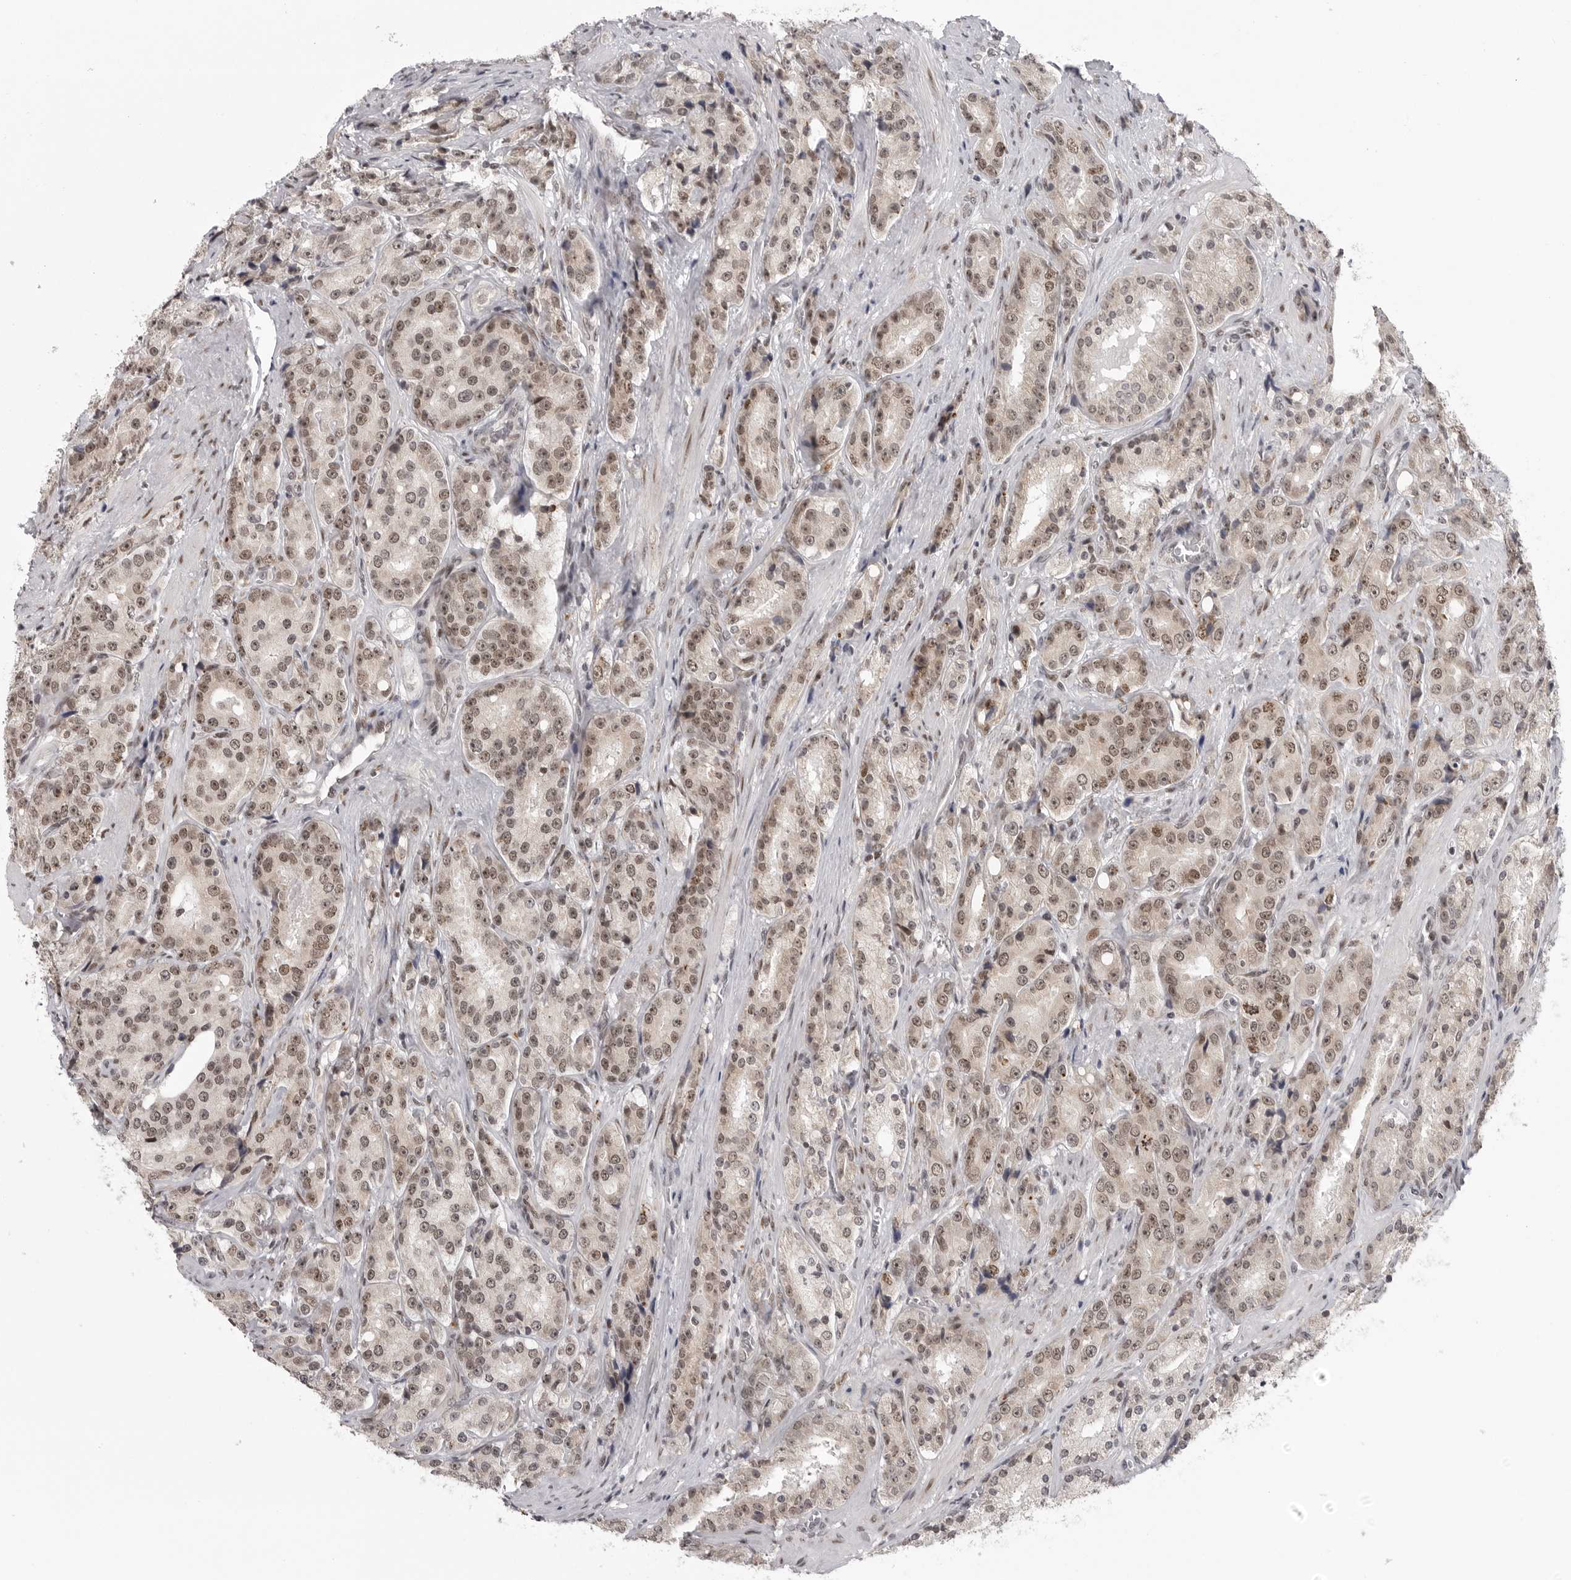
{"staining": {"intensity": "moderate", "quantity": ">75%", "location": "nuclear"}, "tissue": "prostate cancer", "cell_type": "Tumor cells", "image_type": "cancer", "snomed": [{"axis": "morphology", "description": "Adenocarcinoma, High grade"}, {"axis": "topography", "description": "Prostate"}], "caption": "DAB (3,3'-diaminobenzidine) immunohistochemical staining of human prostate cancer (adenocarcinoma (high-grade)) shows moderate nuclear protein staining in approximately >75% of tumor cells.", "gene": "PRDM10", "patient": {"sex": "male", "age": 60}}